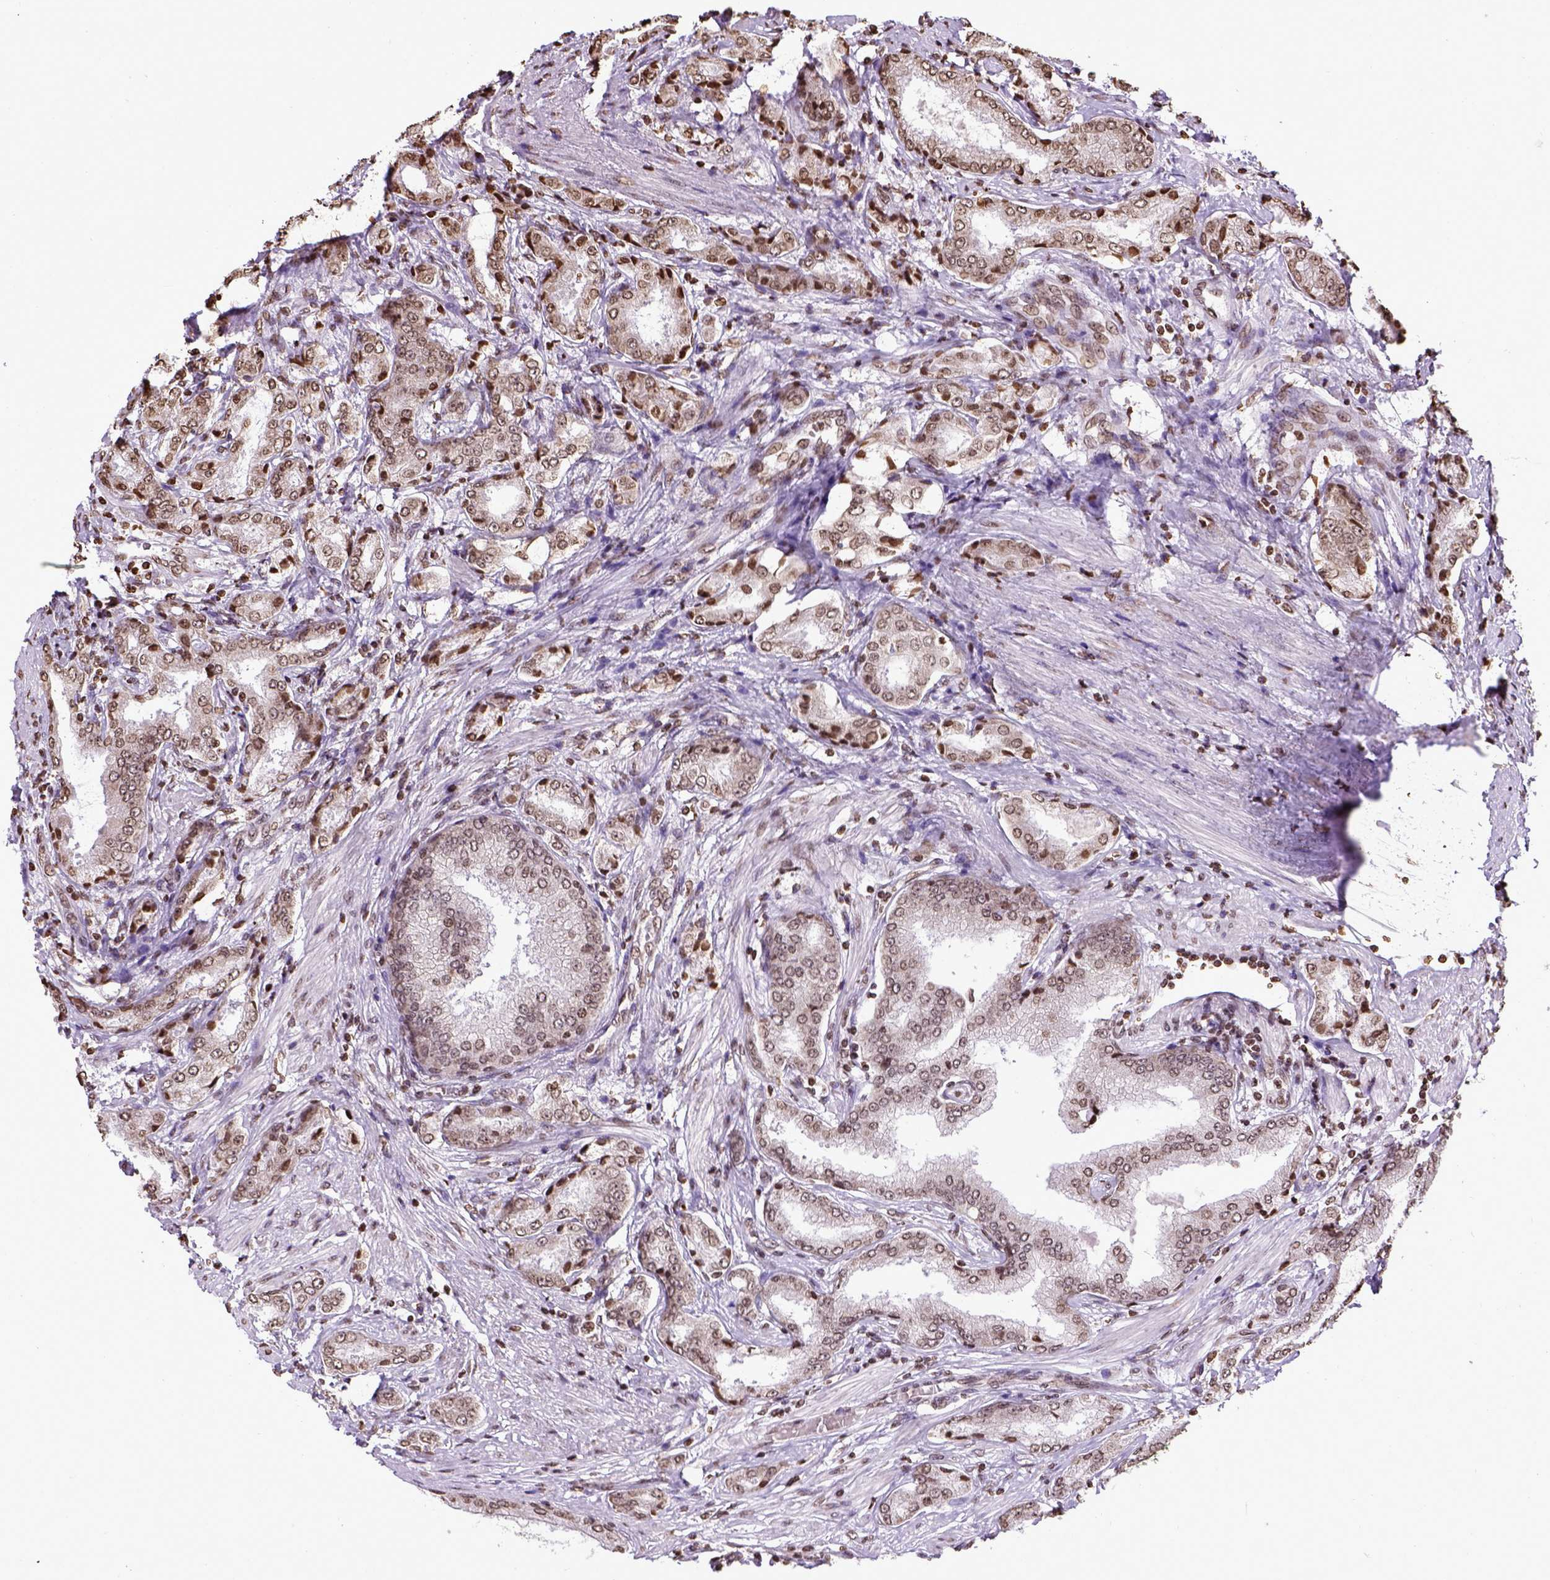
{"staining": {"intensity": "moderate", "quantity": ">75%", "location": "nuclear"}, "tissue": "prostate cancer", "cell_type": "Tumor cells", "image_type": "cancer", "snomed": [{"axis": "morphology", "description": "Adenocarcinoma, NOS"}, {"axis": "topography", "description": "Prostate"}], "caption": "Prostate cancer tissue displays moderate nuclear expression in approximately >75% of tumor cells, visualized by immunohistochemistry. (Stains: DAB (3,3'-diaminobenzidine) in brown, nuclei in blue, Microscopy: brightfield microscopy at high magnification).", "gene": "ZNF75D", "patient": {"sex": "male", "age": 63}}